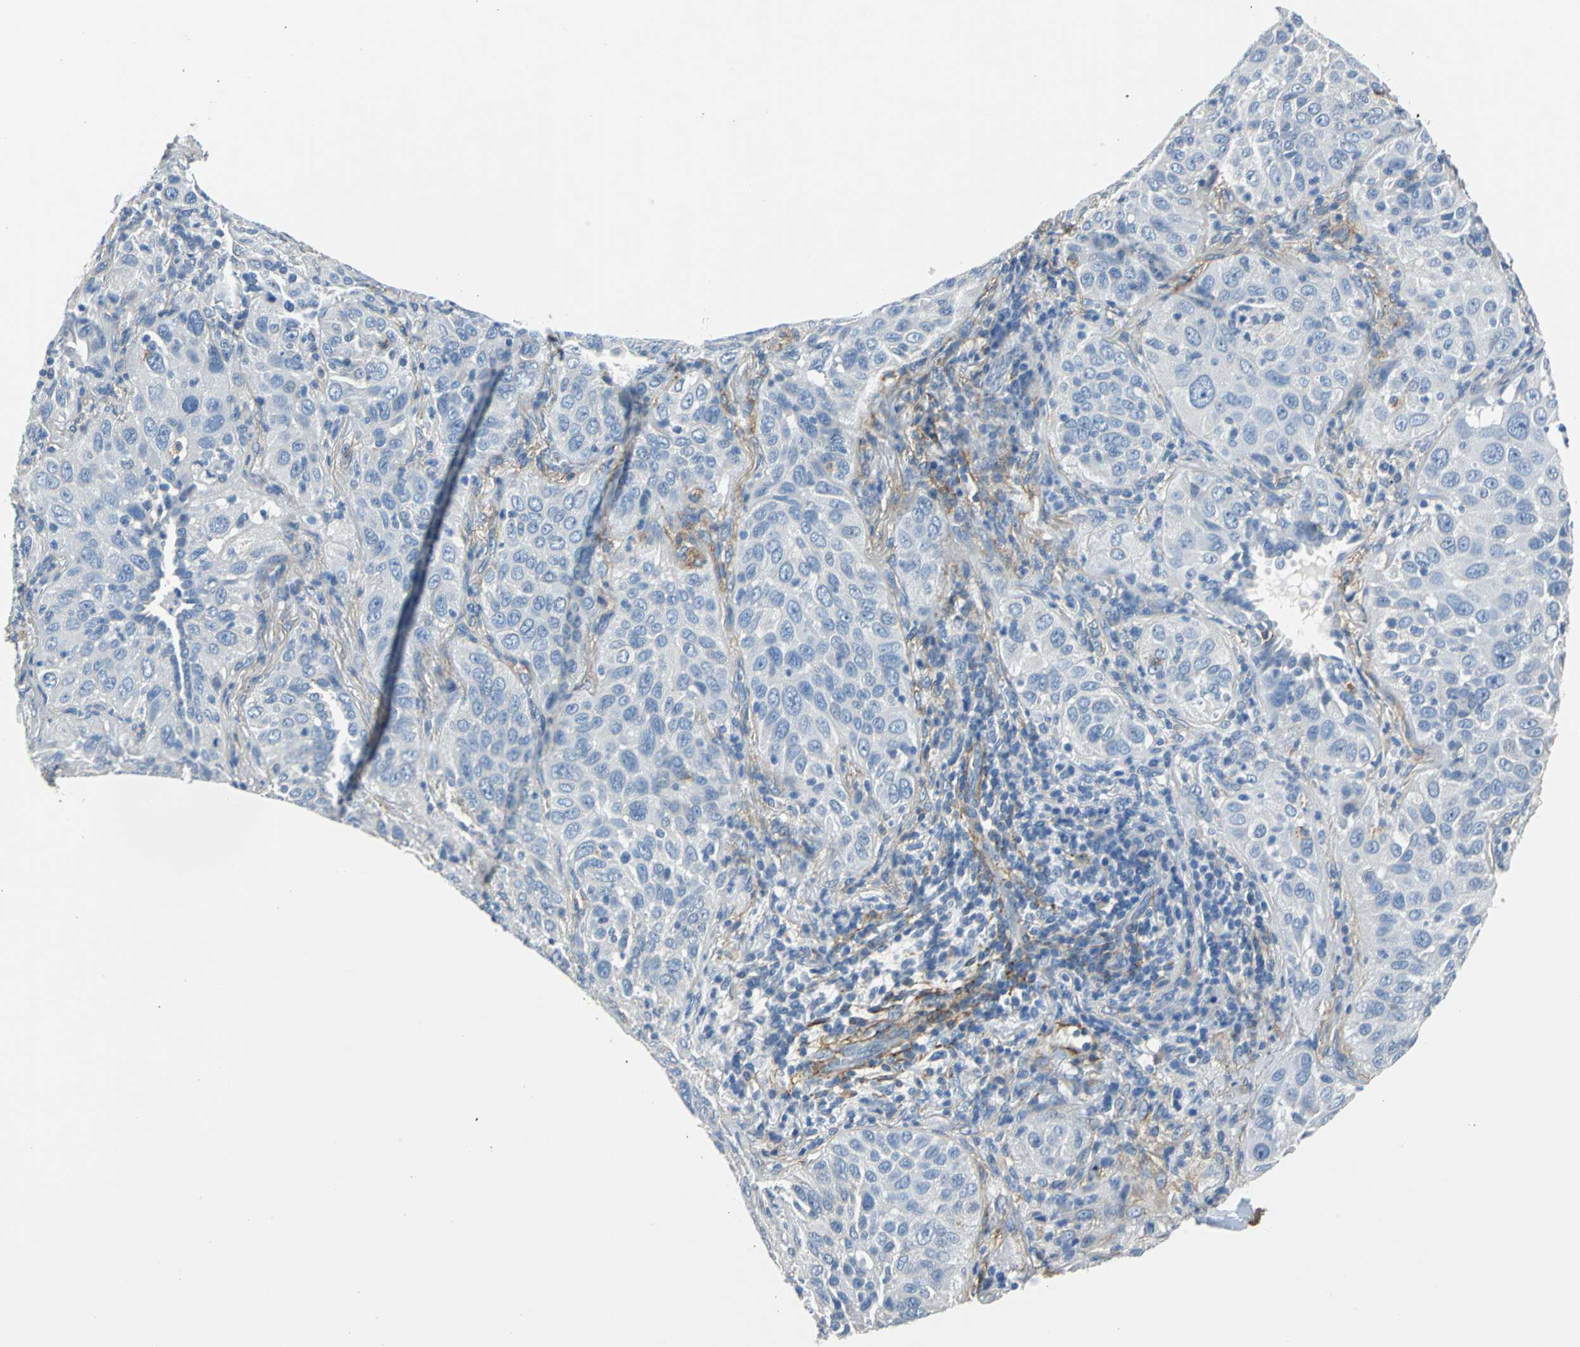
{"staining": {"intensity": "negative", "quantity": "none", "location": "none"}, "tissue": "lung cancer", "cell_type": "Tumor cells", "image_type": "cancer", "snomed": [{"axis": "morphology", "description": "Squamous cell carcinoma, NOS"}, {"axis": "topography", "description": "Lung"}], "caption": "An immunohistochemistry (IHC) photomicrograph of lung cancer (squamous cell carcinoma) is shown. There is no staining in tumor cells of lung cancer (squamous cell carcinoma).", "gene": "AKAP12", "patient": {"sex": "female", "age": 67}}